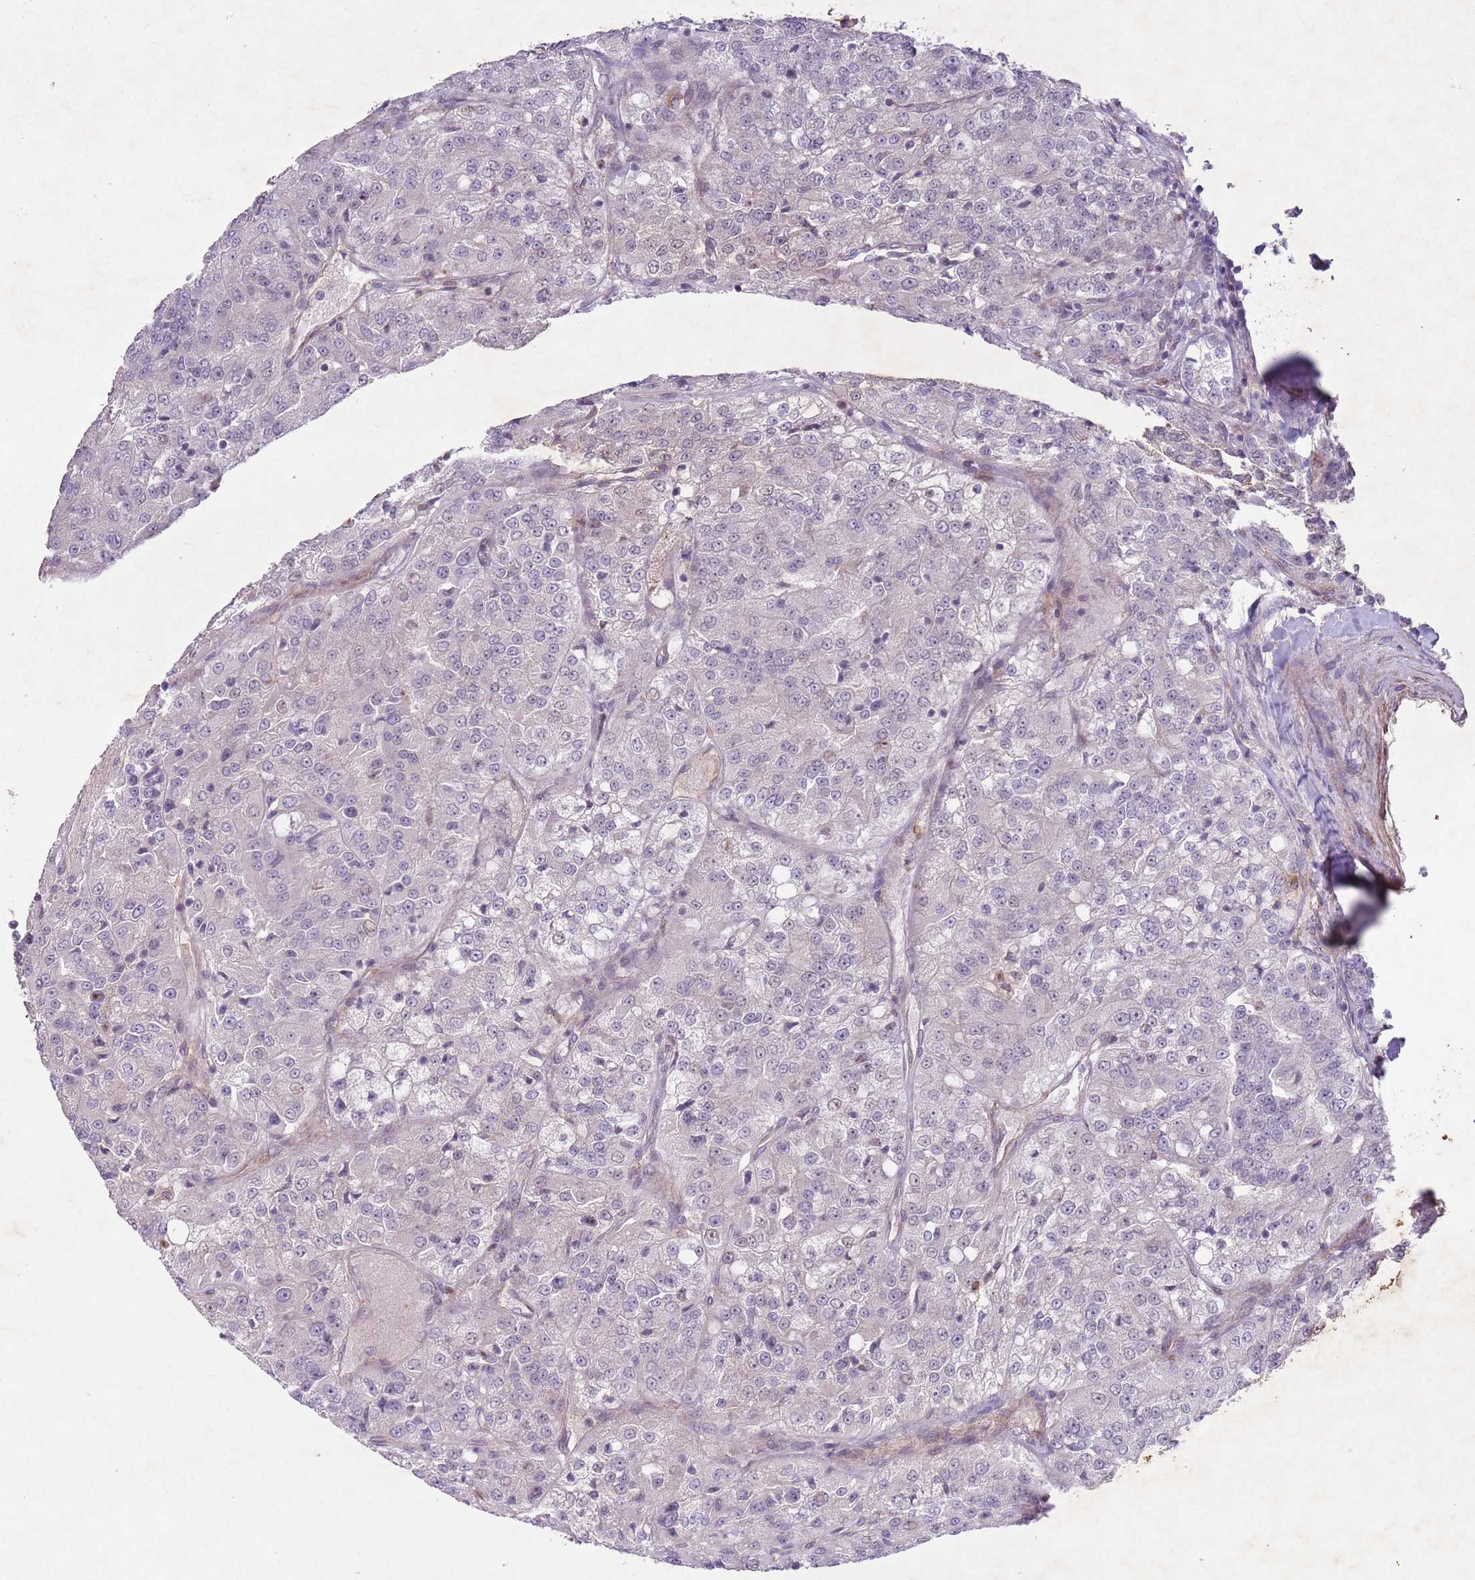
{"staining": {"intensity": "negative", "quantity": "none", "location": "none"}, "tissue": "renal cancer", "cell_type": "Tumor cells", "image_type": "cancer", "snomed": [{"axis": "morphology", "description": "Adenocarcinoma, NOS"}, {"axis": "topography", "description": "Kidney"}], "caption": "Immunohistochemistry (IHC) of human renal cancer (adenocarcinoma) exhibits no expression in tumor cells.", "gene": "CCNI", "patient": {"sex": "female", "age": 63}}